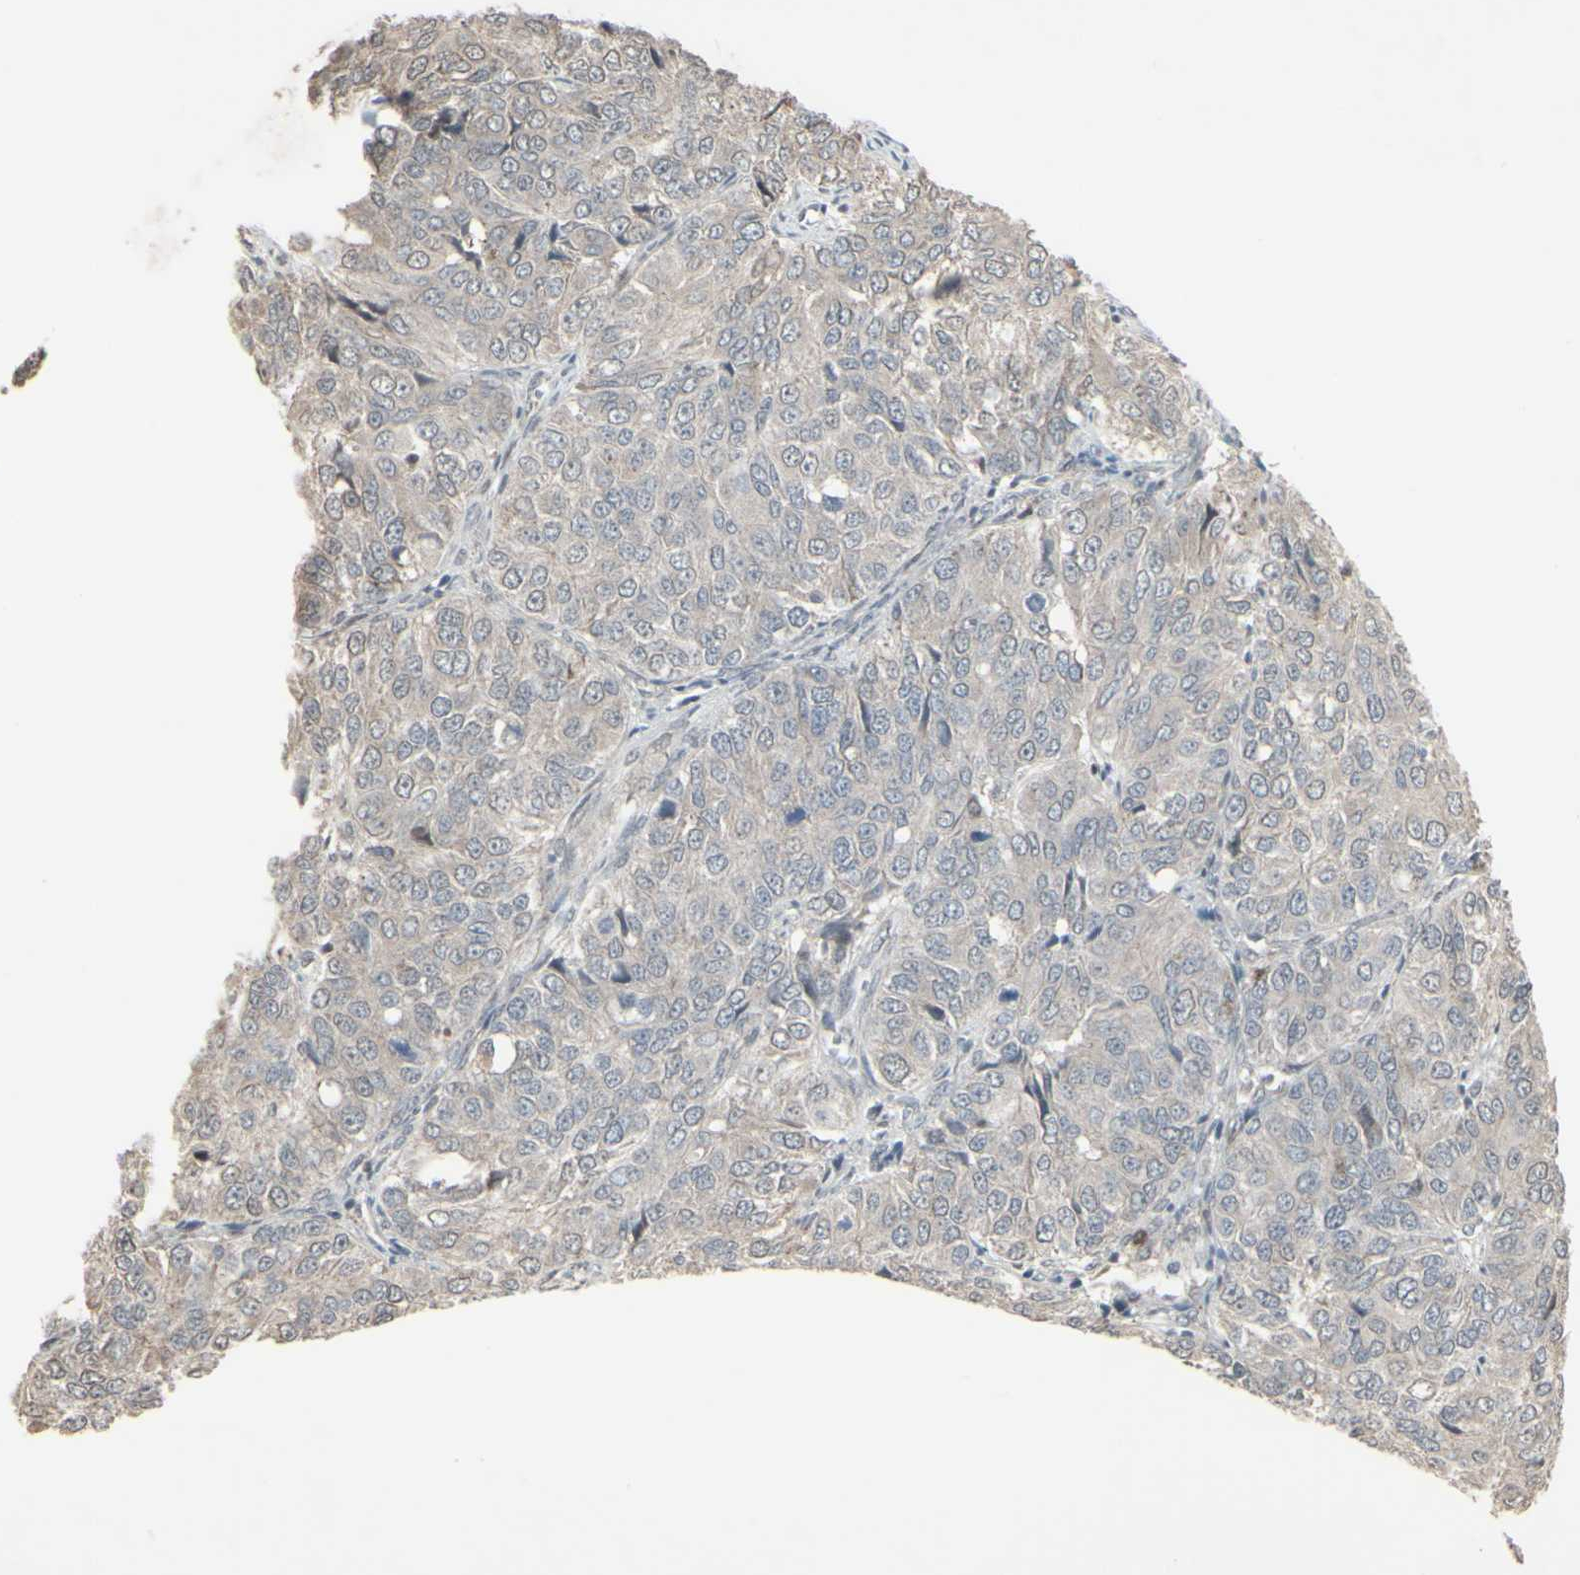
{"staining": {"intensity": "weak", "quantity": ">75%", "location": "cytoplasmic/membranous"}, "tissue": "ovarian cancer", "cell_type": "Tumor cells", "image_type": "cancer", "snomed": [{"axis": "morphology", "description": "Carcinoma, endometroid"}, {"axis": "topography", "description": "Ovary"}], "caption": "Protein expression analysis of human endometroid carcinoma (ovarian) reveals weak cytoplasmic/membranous staining in approximately >75% of tumor cells. The protein is shown in brown color, while the nuclei are stained blue.", "gene": "CD33", "patient": {"sex": "female", "age": 51}}